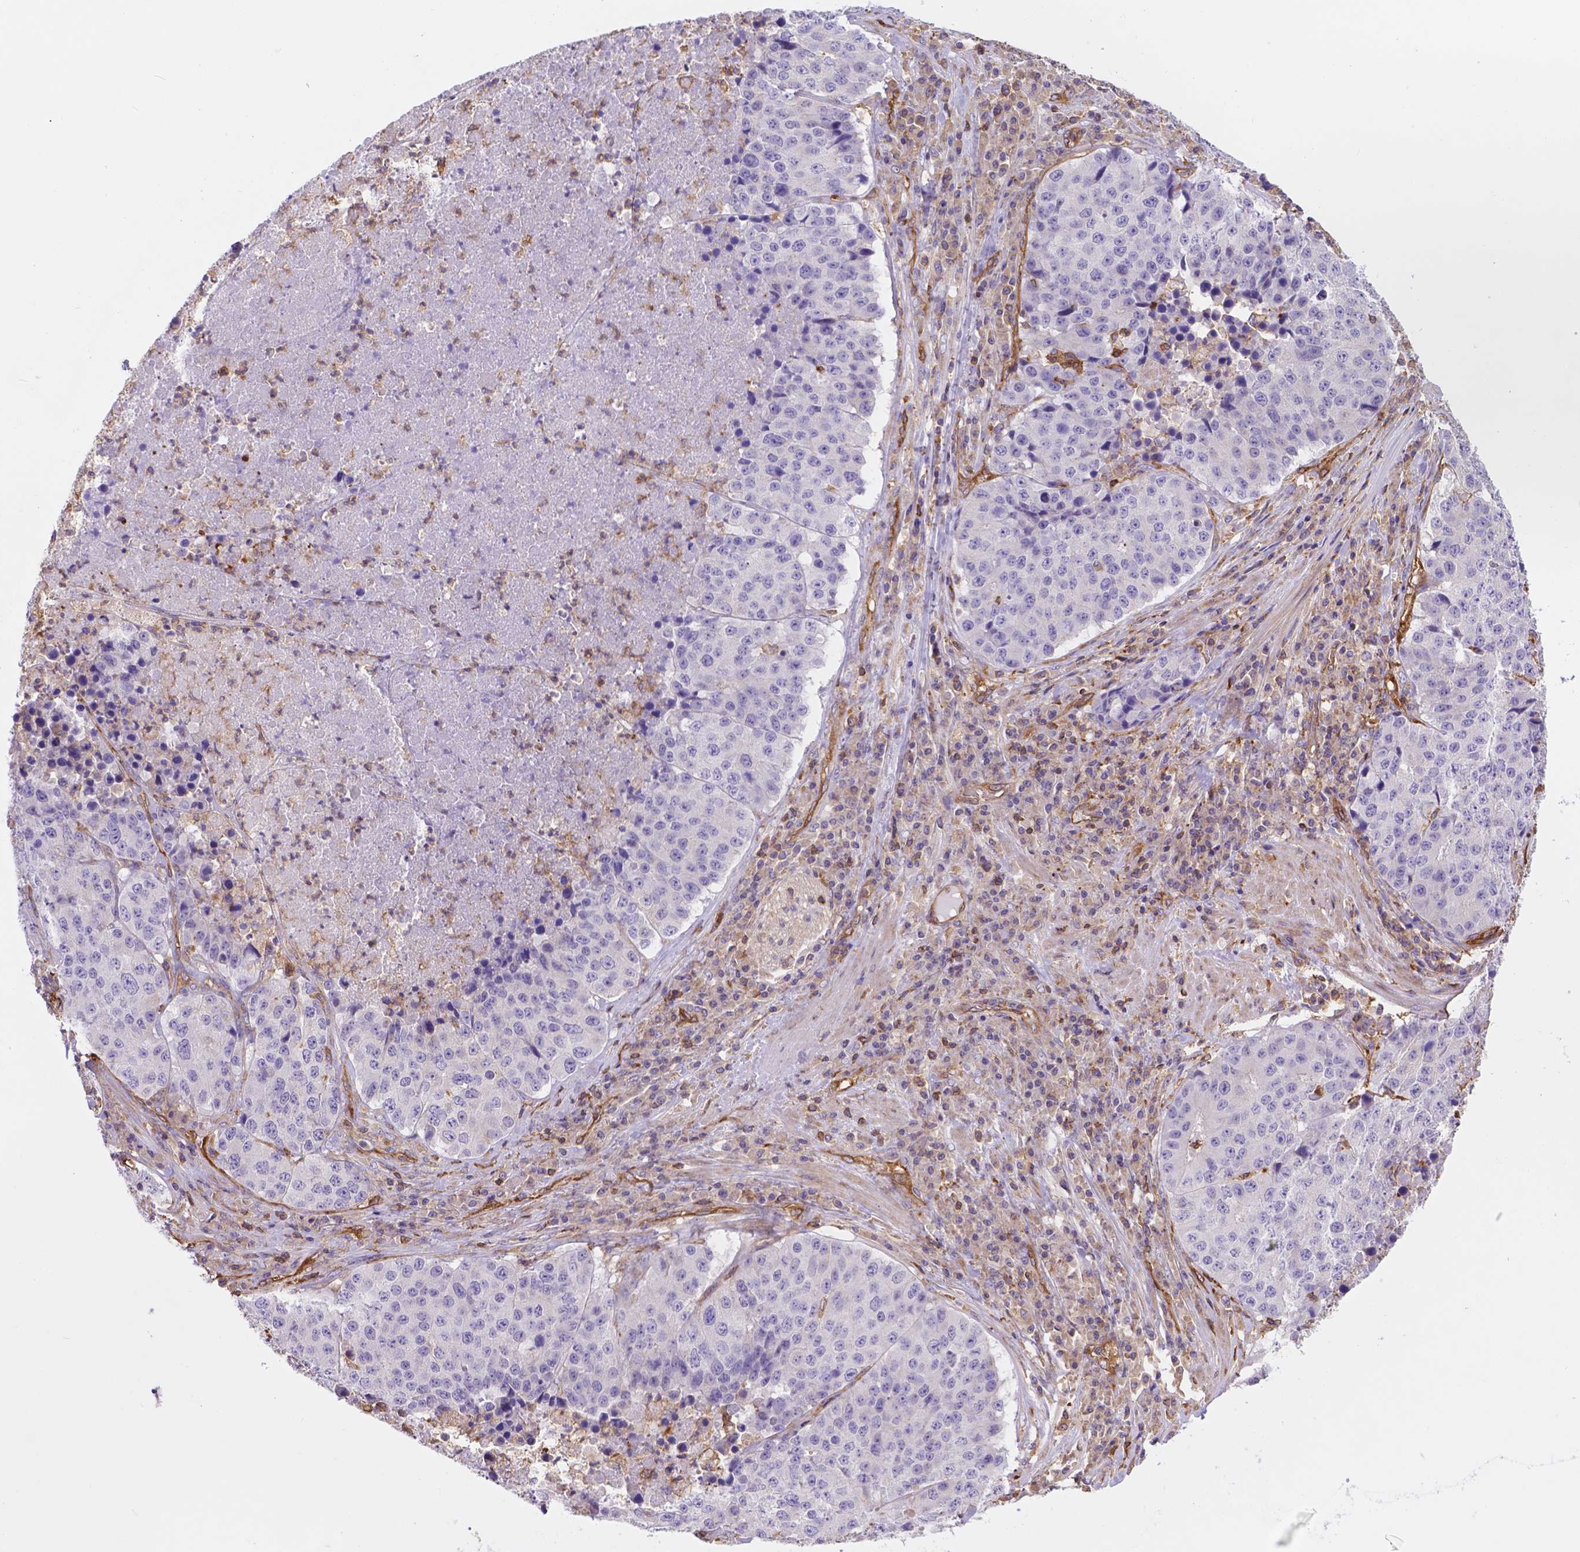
{"staining": {"intensity": "negative", "quantity": "none", "location": "none"}, "tissue": "stomach cancer", "cell_type": "Tumor cells", "image_type": "cancer", "snomed": [{"axis": "morphology", "description": "Adenocarcinoma, NOS"}, {"axis": "topography", "description": "Stomach"}], "caption": "This is an IHC image of human stomach cancer (adenocarcinoma). There is no staining in tumor cells.", "gene": "DMWD", "patient": {"sex": "male", "age": 71}}